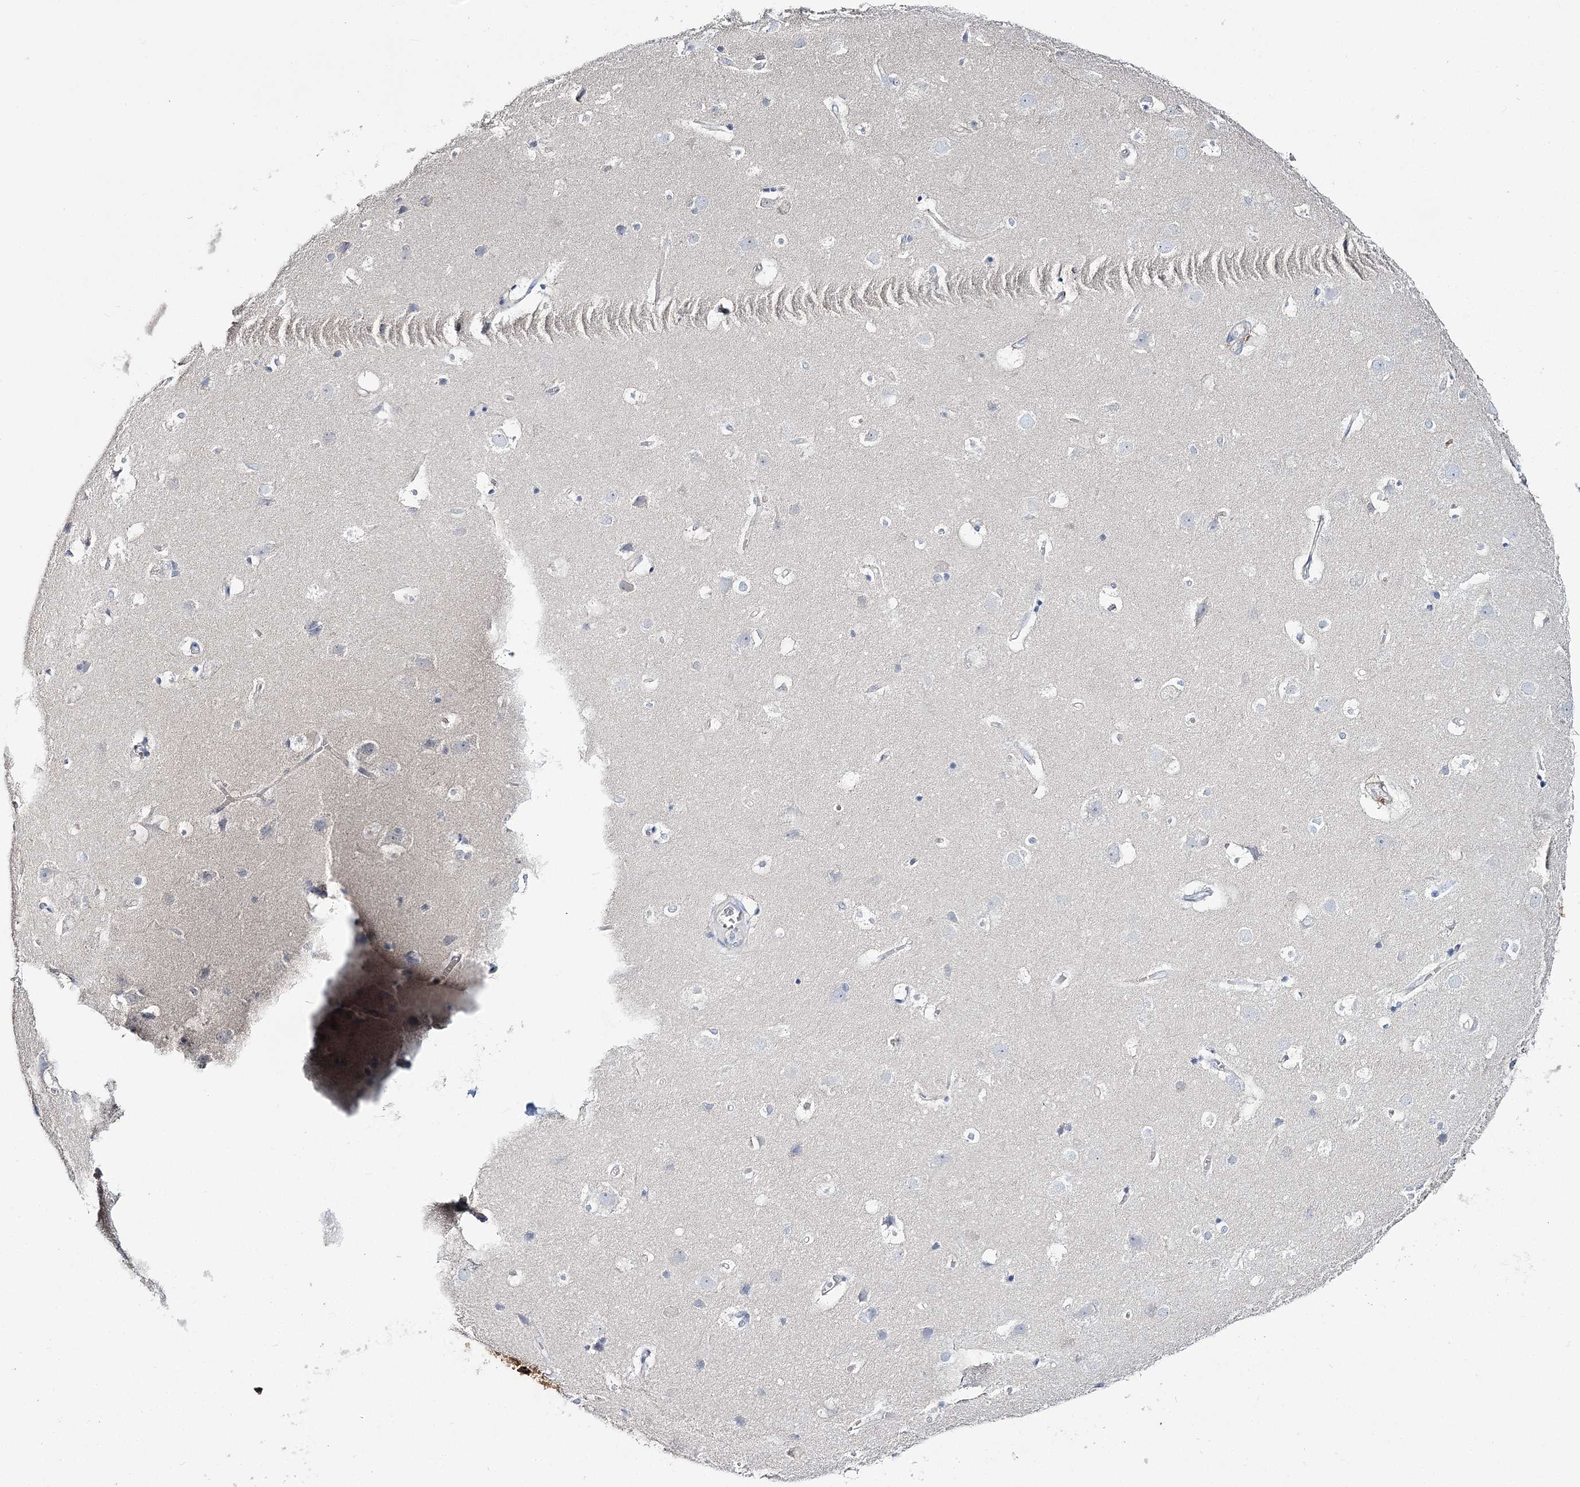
{"staining": {"intensity": "negative", "quantity": "none", "location": "none"}, "tissue": "cerebral cortex", "cell_type": "Endothelial cells", "image_type": "normal", "snomed": [{"axis": "morphology", "description": "Normal tissue, NOS"}, {"axis": "topography", "description": "Cerebral cortex"}], "caption": "This is an IHC histopathology image of normal cerebral cortex. There is no positivity in endothelial cells.", "gene": "ATP11B", "patient": {"sex": "male", "age": 54}}